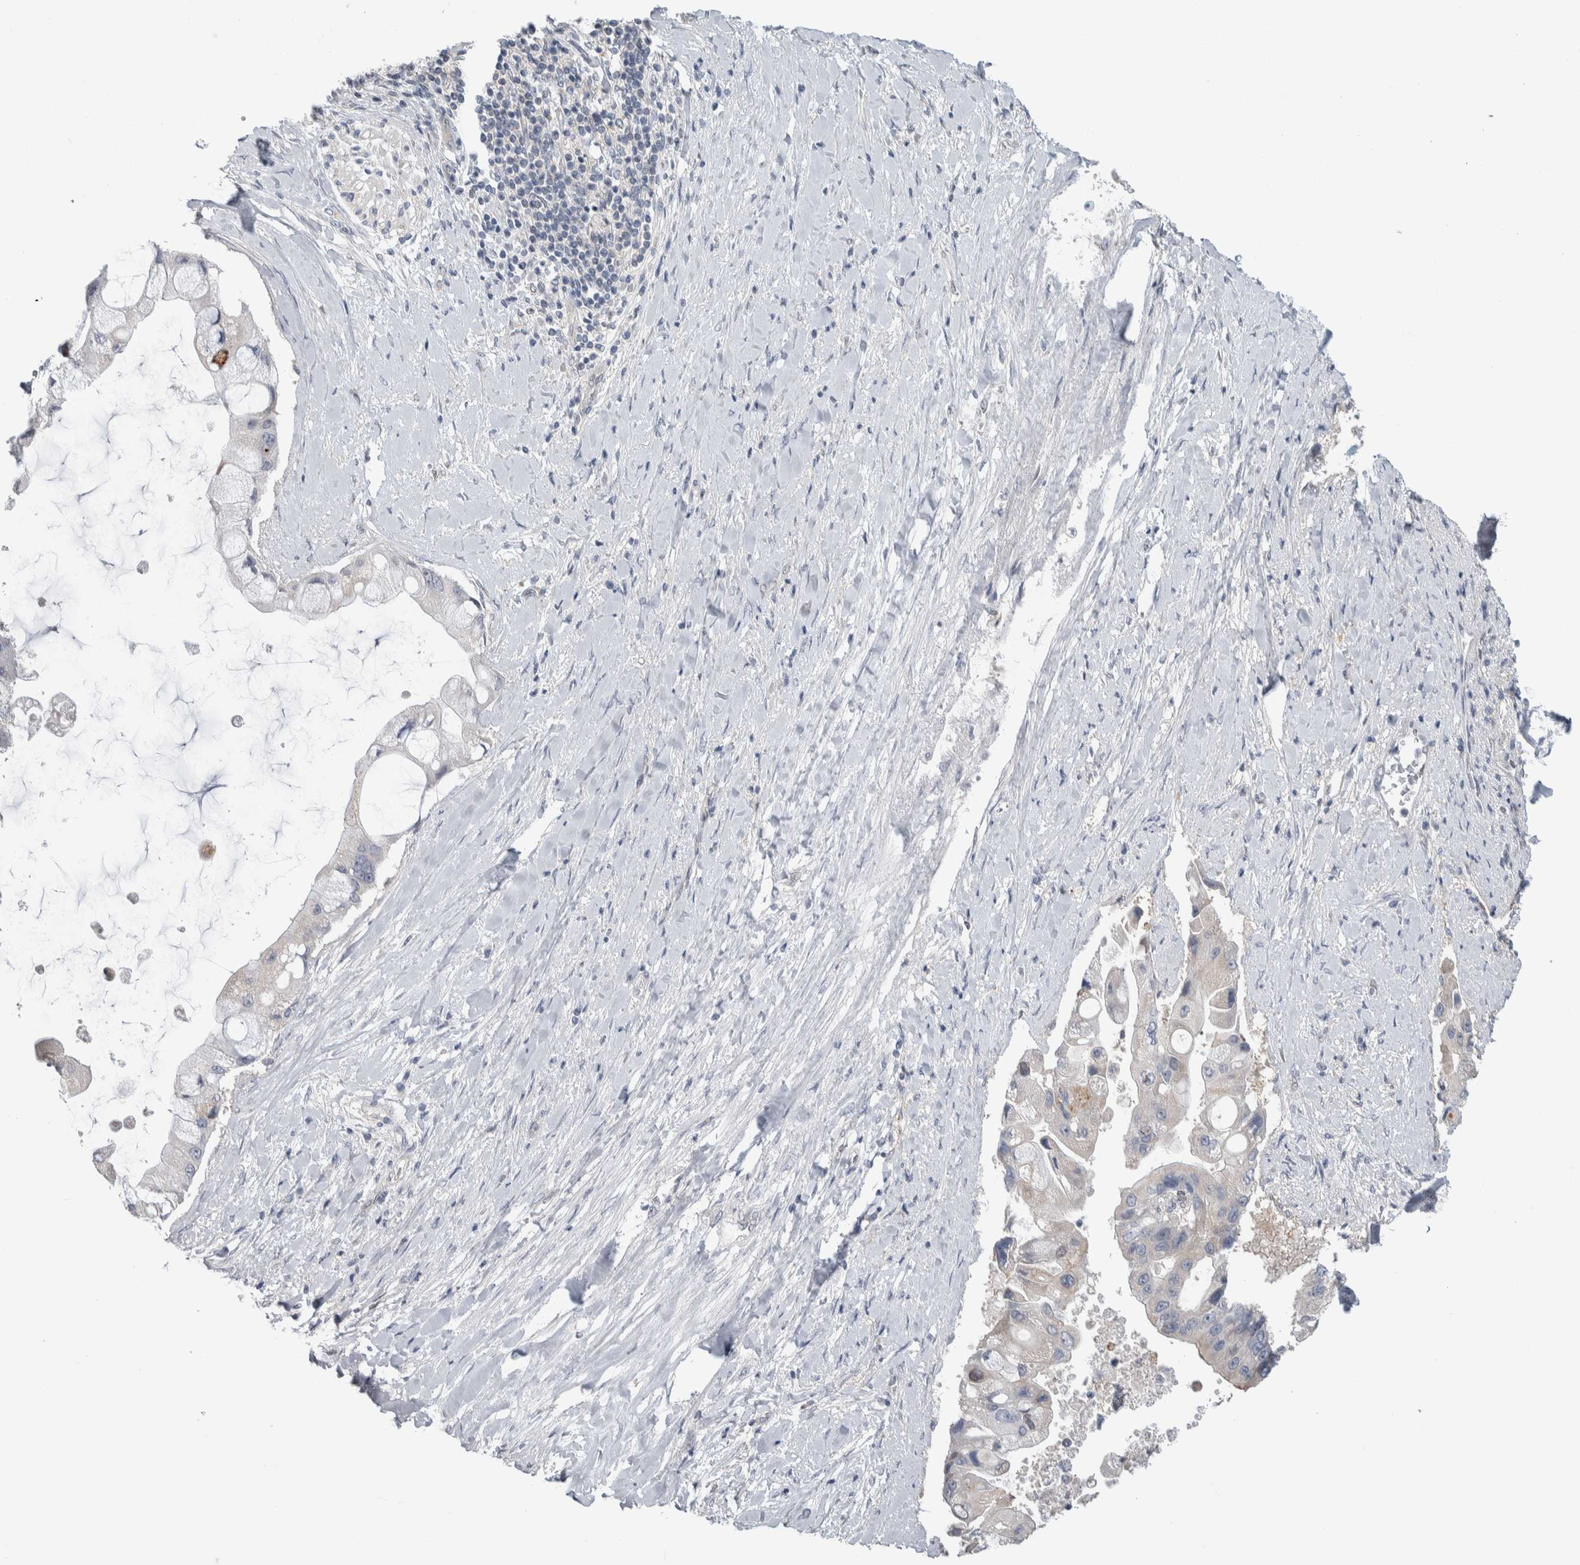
{"staining": {"intensity": "negative", "quantity": "none", "location": "none"}, "tissue": "liver cancer", "cell_type": "Tumor cells", "image_type": "cancer", "snomed": [{"axis": "morphology", "description": "Cholangiocarcinoma"}, {"axis": "topography", "description": "Liver"}], "caption": "High magnification brightfield microscopy of liver cancer (cholangiocarcinoma) stained with DAB (3,3'-diaminobenzidine) (brown) and counterstained with hematoxylin (blue): tumor cells show no significant positivity.", "gene": "TAX1BP1", "patient": {"sex": "male", "age": 50}}